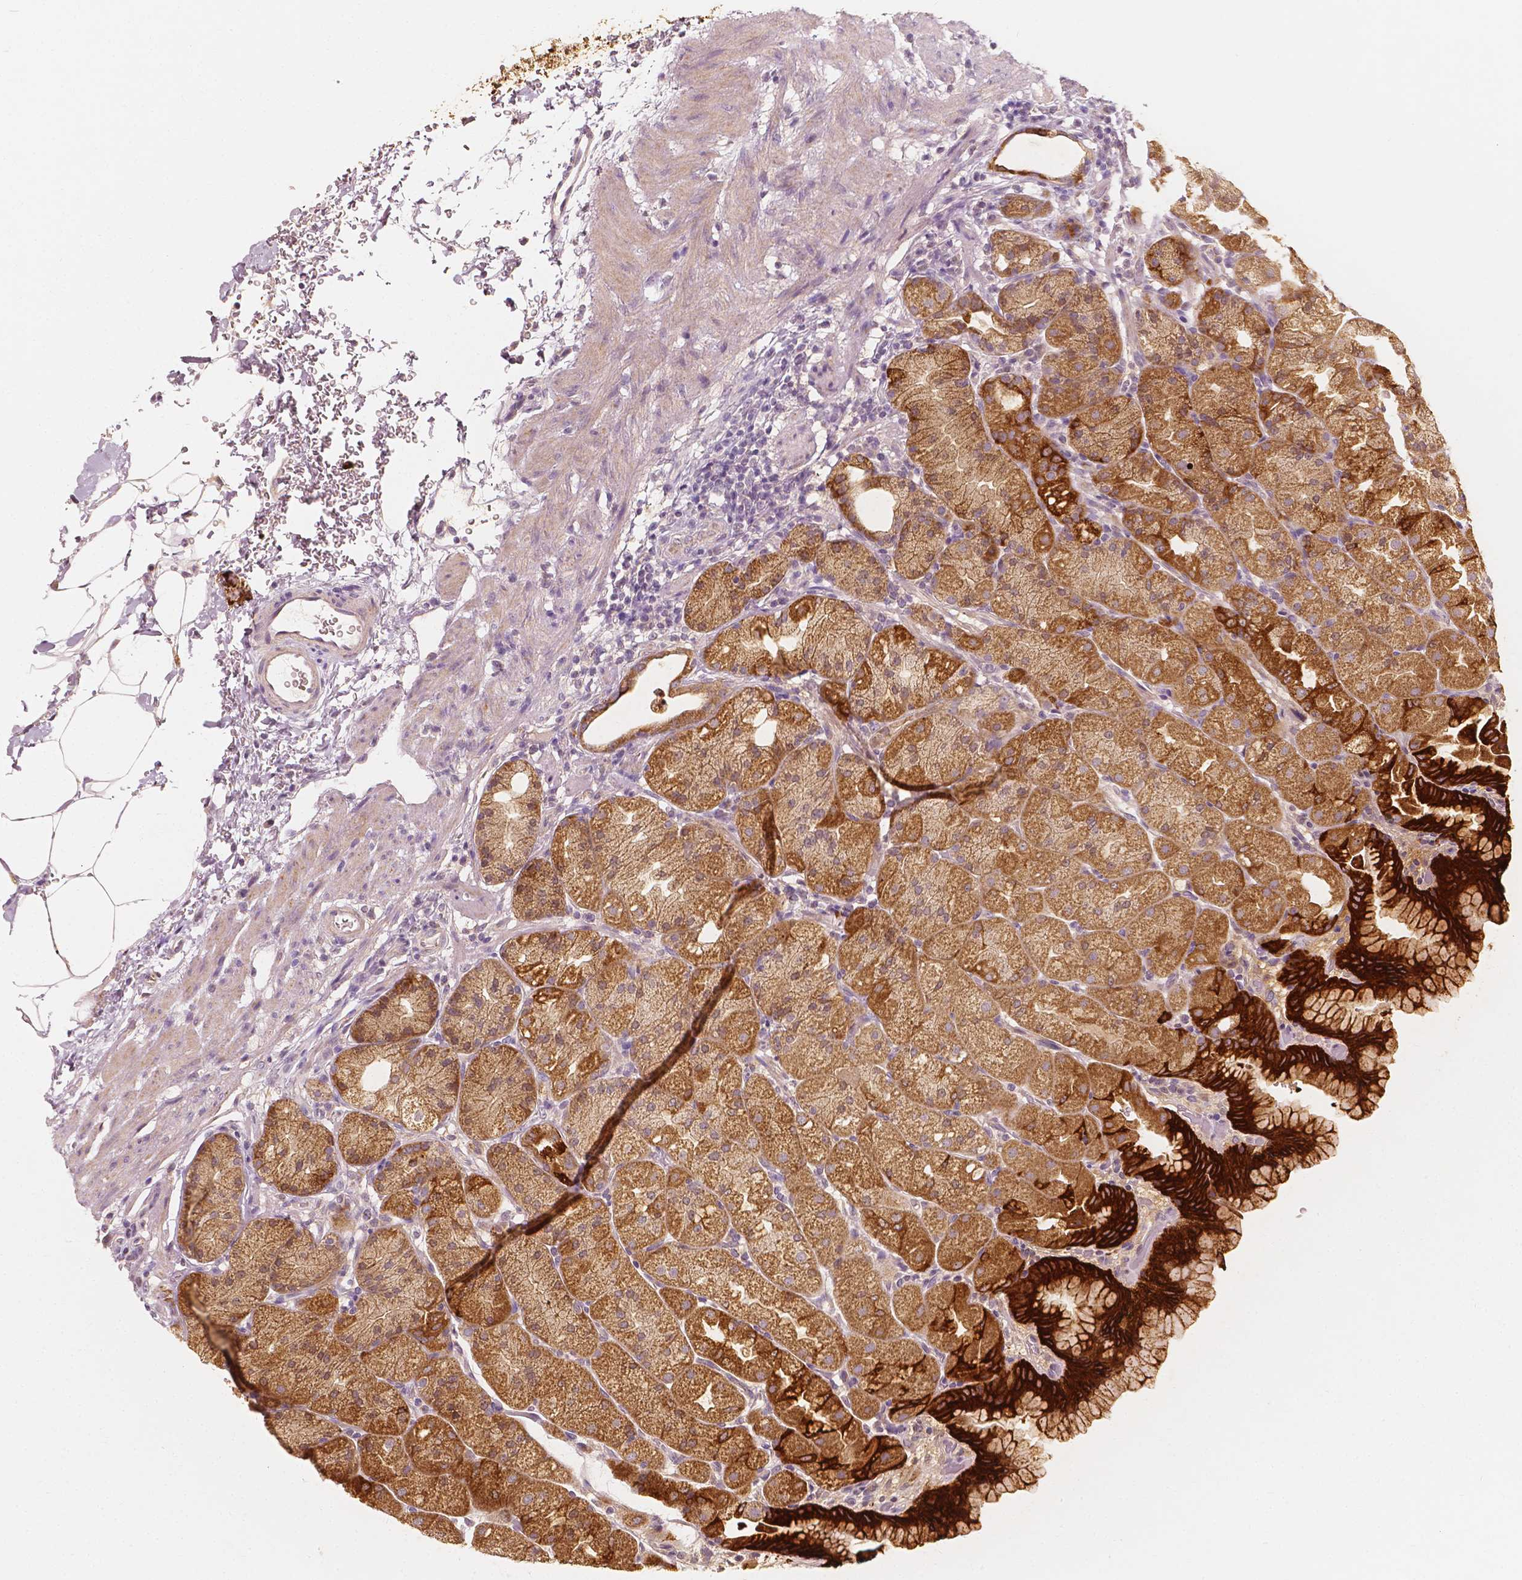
{"staining": {"intensity": "strong", "quantity": "25%-75%", "location": "cytoplasmic/membranous"}, "tissue": "stomach", "cell_type": "Glandular cells", "image_type": "normal", "snomed": [{"axis": "morphology", "description": "Normal tissue, NOS"}, {"axis": "topography", "description": "Stomach, upper"}, {"axis": "topography", "description": "Stomach"}, {"axis": "topography", "description": "Stomach, lower"}], "caption": "A photomicrograph of stomach stained for a protein shows strong cytoplasmic/membranous brown staining in glandular cells. Immunohistochemistry stains the protein of interest in brown and the nuclei are stained blue.", "gene": "SHPK", "patient": {"sex": "male", "age": 62}}